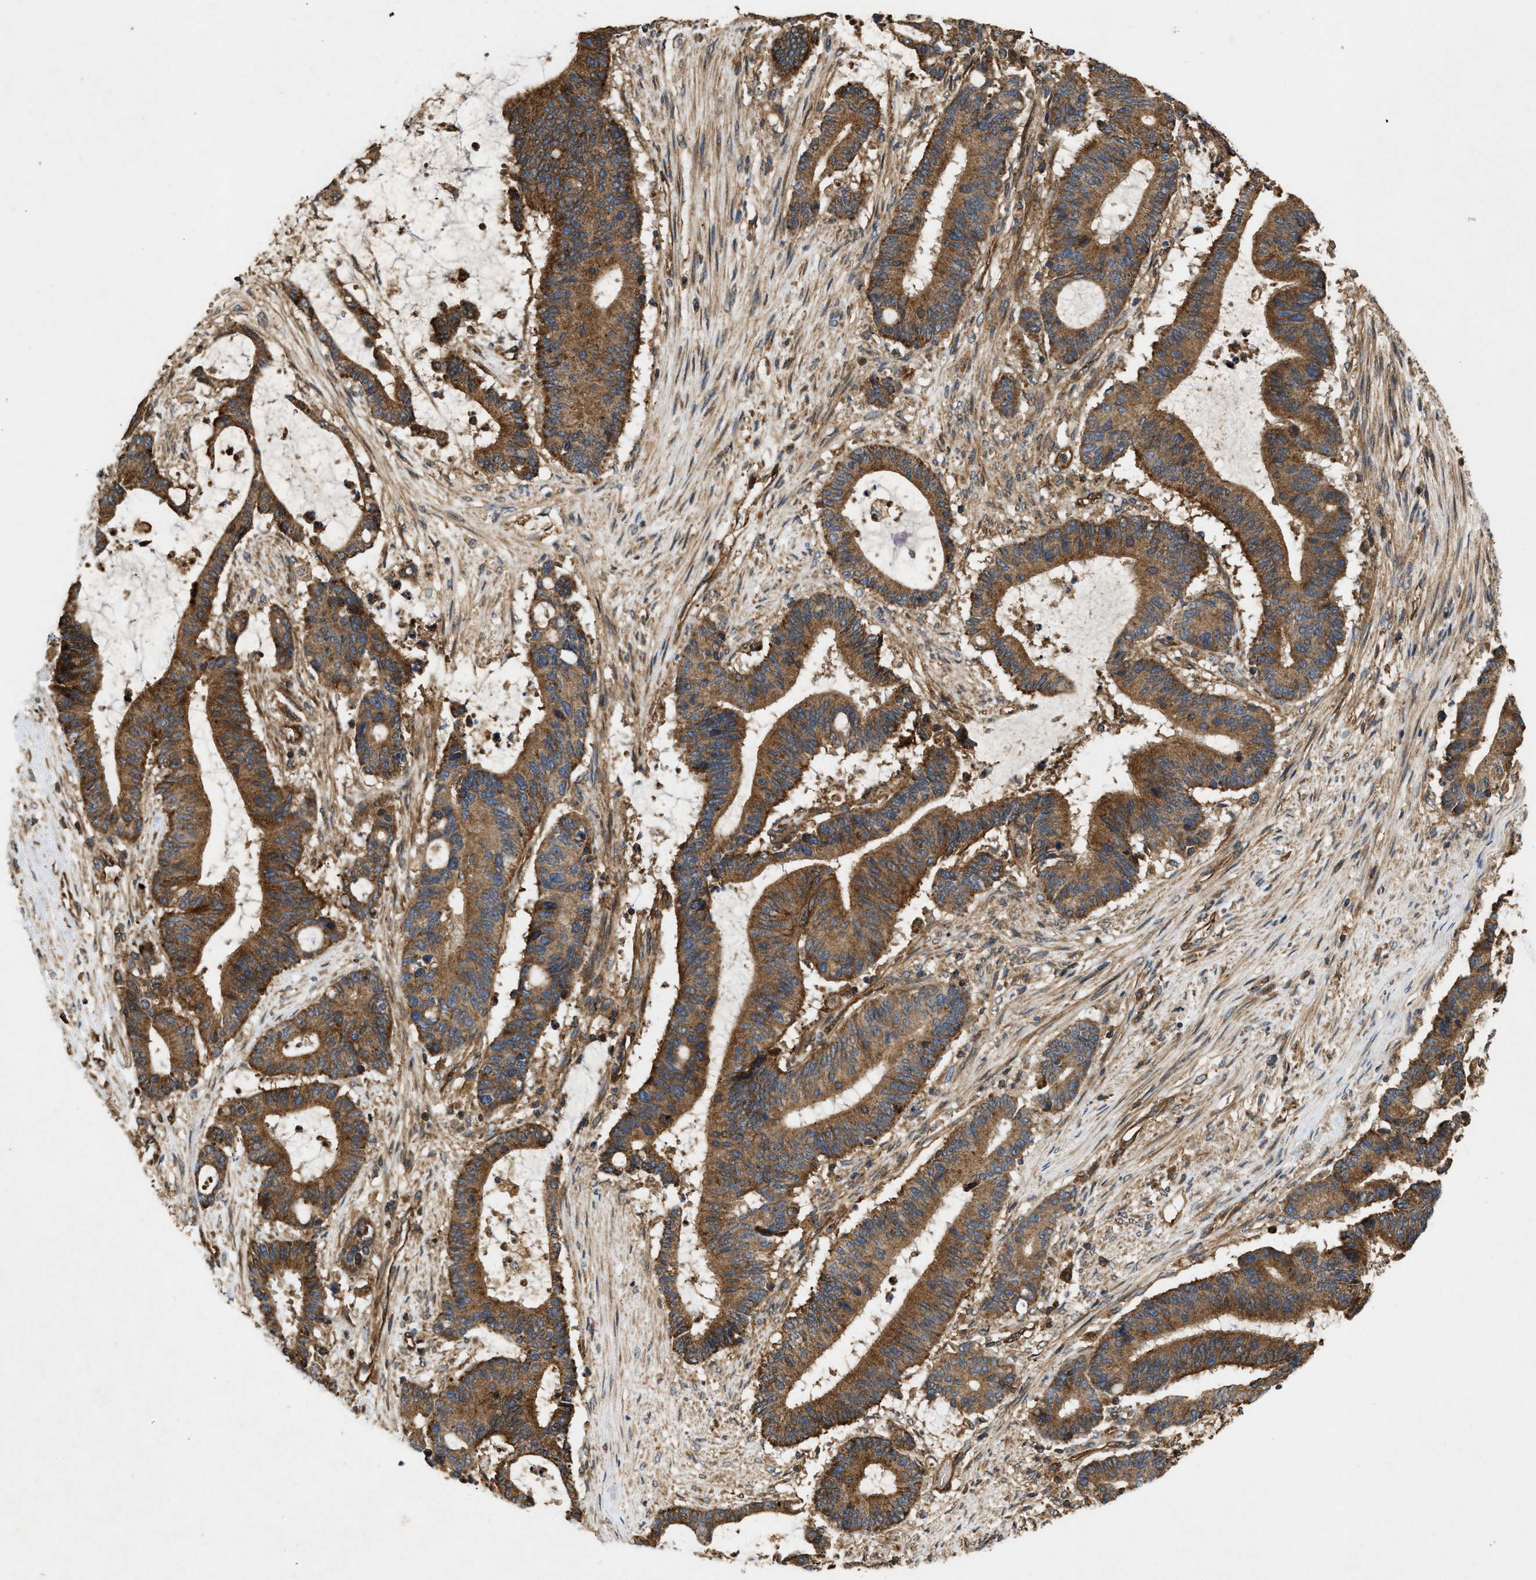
{"staining": {"intensity": "strong", "quantity": ">75%", "location": "cytoplasmic/membranous"}, "tissue": "liver cancer", "cell_type": "Tumor cells", "image_type": "cancer", "snomed": [{"axis": "morphology", "description": "Cholangiocarcinoma"}, {"axis": "topography", "description": "Liver"}], "caption": "DAB (3,3'-diaminobenzidine) immunohistochemical staining of liver cholangiocarcinoma reveals strong cytoplasmic/membranous protein staining in about >75% of tumor cells. Using DAB (3,3'-diaminobenzidine) (brown) and hematoxylin (blue) stains, captured at high magnification using brightfield microscopy.", "gene": "GNB4", "patient": {"sex": "female", "age": 73}}